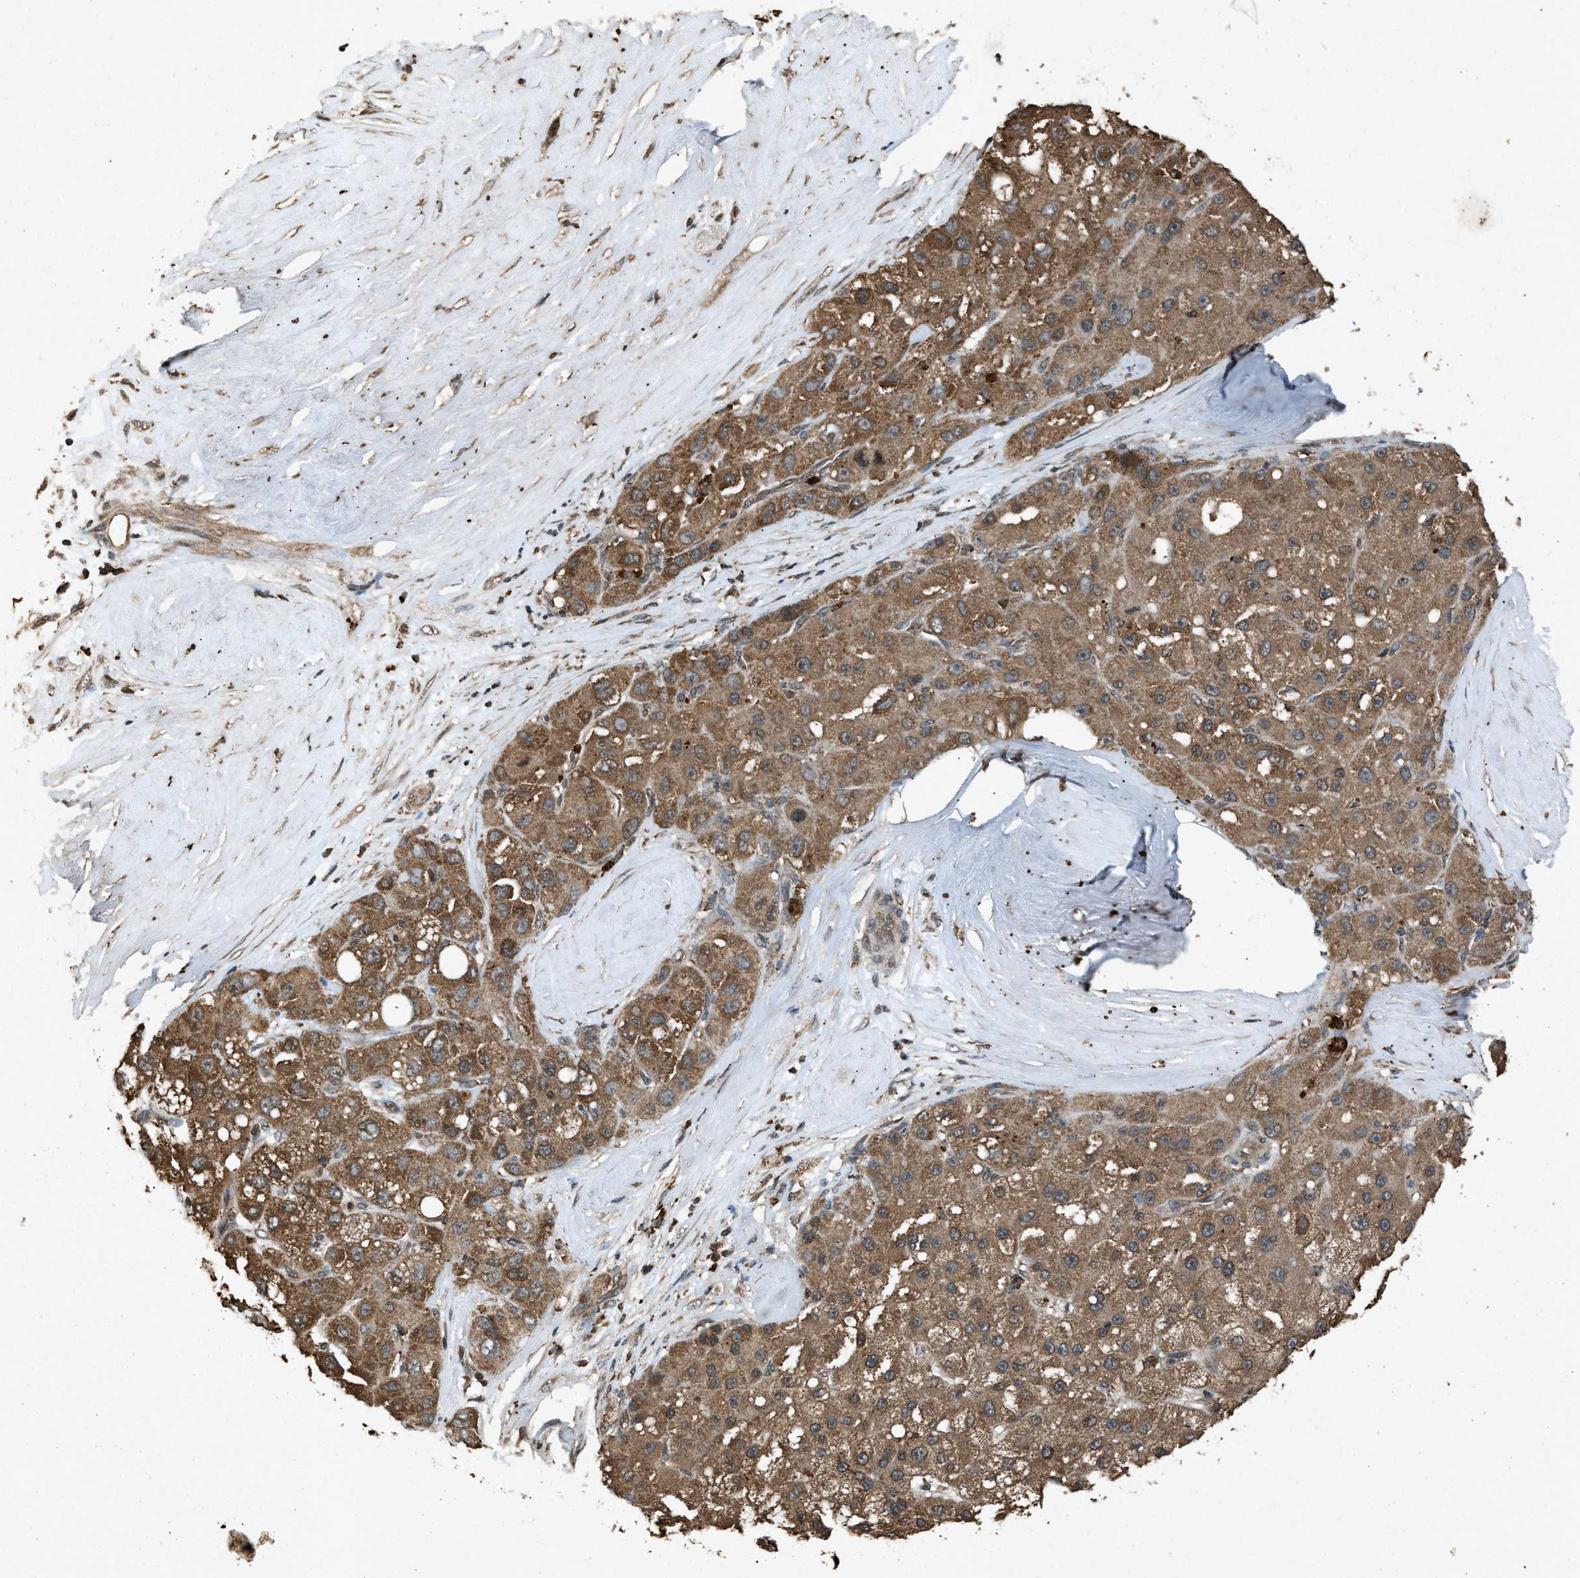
{"staining": {"intensity": "moderate", "quantity": ">75%", "location": "cytoplasmic/membranous"}, "tissue": "liver cancer", "cell_type": "Tumor cells", "image_type": "cancer", "snomed": [{"axis": "morphology", "description": "Carcinoma, Hepatocellular, NOS"}, {"axis": "topography", "description": "Liver"}], "caption": "DAB immunohistochemical staining of liver hepatocellular carcinoma exhibits moderate cytoplasmic/membranous protein positivity in approximately >75% of tumor cells.", "gene": "OAS1", "patient": {"sex": "male", "age": 80}}